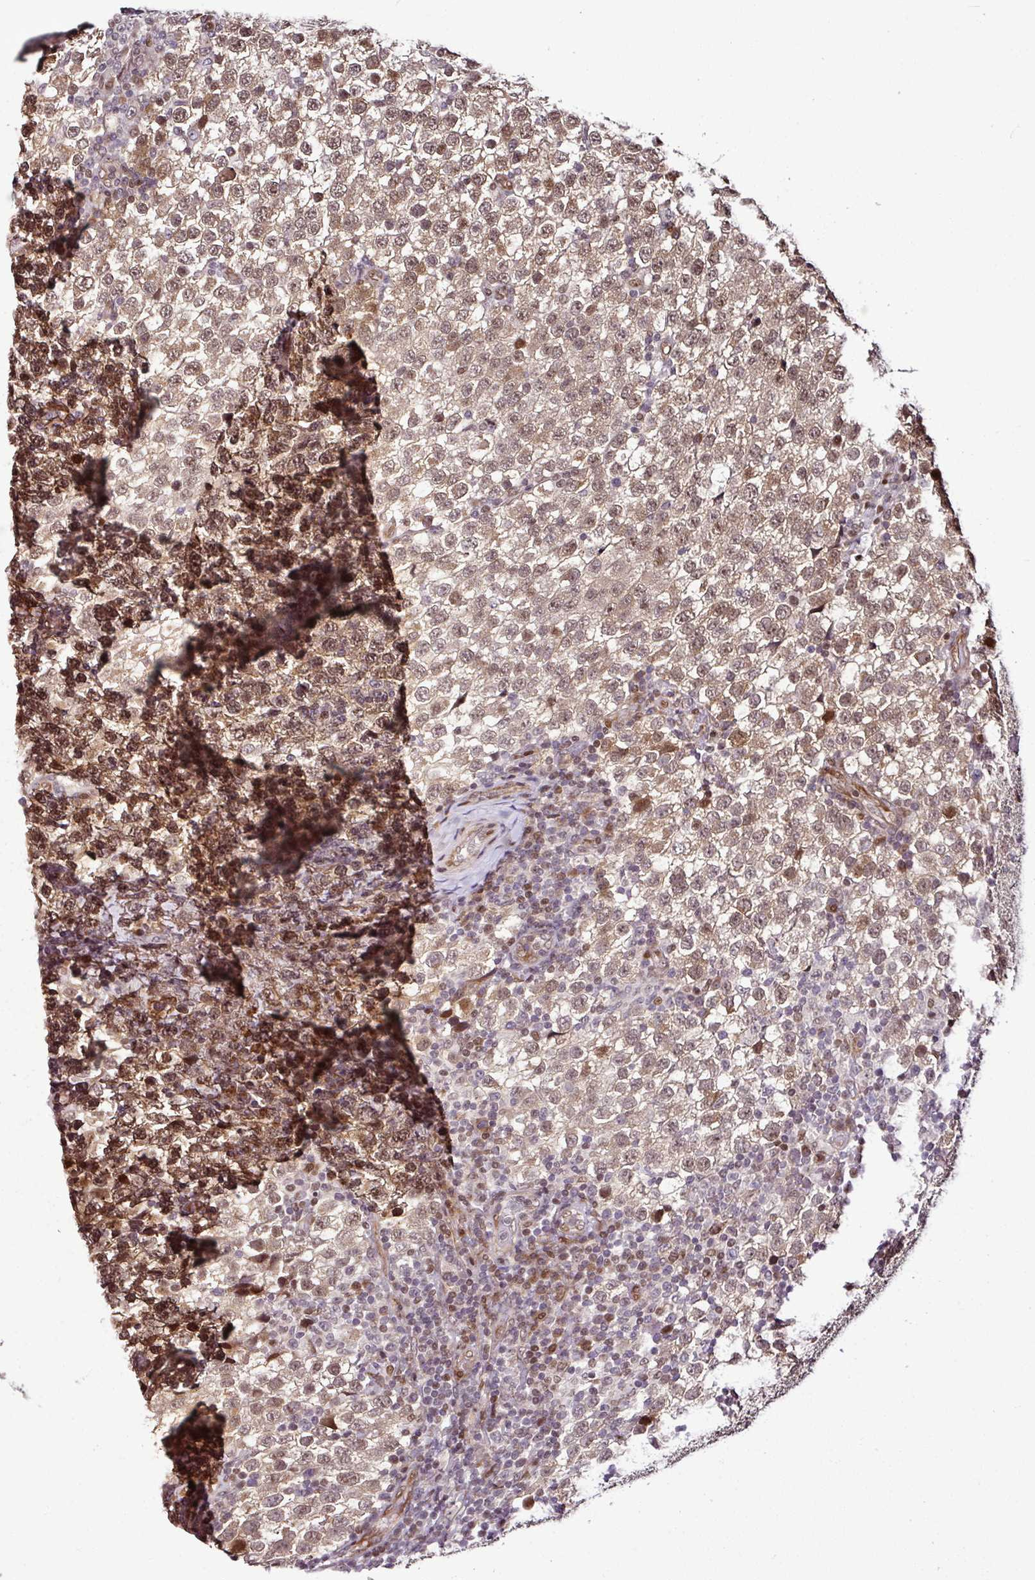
{"staining": {"intensity": "weak", "quantity": "<25%", "location": "nuclear"}, "tissue": "testis cancer", "cell_type": "Tumor cells", "image_type": "cancer", "snomed": [{"axis": "morphology", "description": "Seminoma, NOS"}, {"axis": "topography", "description": "Testis"}], "caption": "This photomicrograph is of seminoma (testis) stained with immunohistochemistry to label a protein in brown with the nuclei are counter-stained blue. There is no staining in tumor cells.", "gene": "COPRS", "patient": {"sex": "male", "age": 34}}